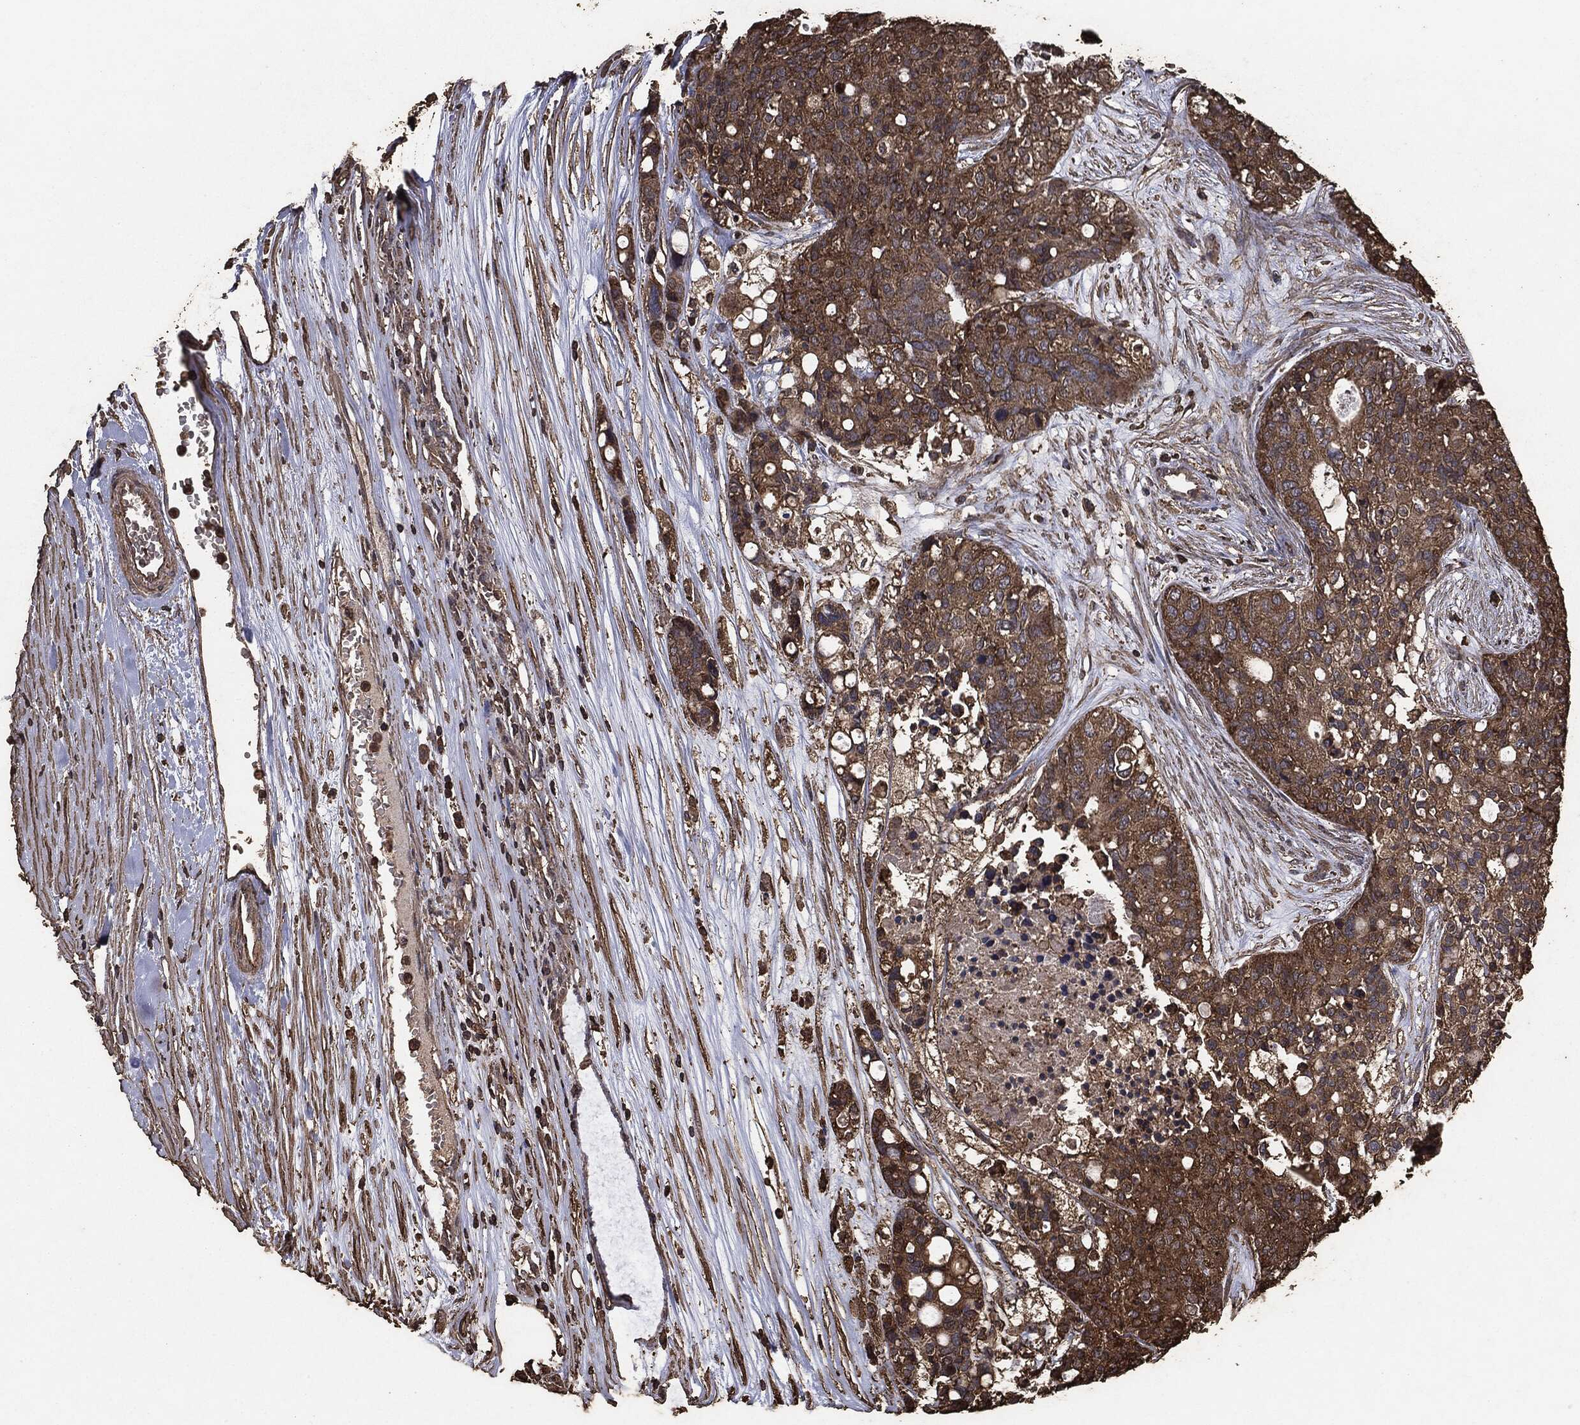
{"staining": {"intensity": "moderate", "quantity": ">75%", "location": "cytoplasmic/membranous"}, "tissue": "carcinoid", "cell_type": "Tumor cells", "image_type": "cancer", "snomed": [{"axis": "morphology", "description": "Carcinoid, malignant, NOS"}, {"axis": "topography", "description": "Colon"}], "caption": "Moderate cytoplasmic/membranous positivity is present in about >75% of tumor cells in carcinoid. (DAB (3,3'-diaminobenzidine) = brown stain, brightfield microscopy at high magnification).", "gene": "MTOR", "patient": {"sex": "male", "age": 81}}